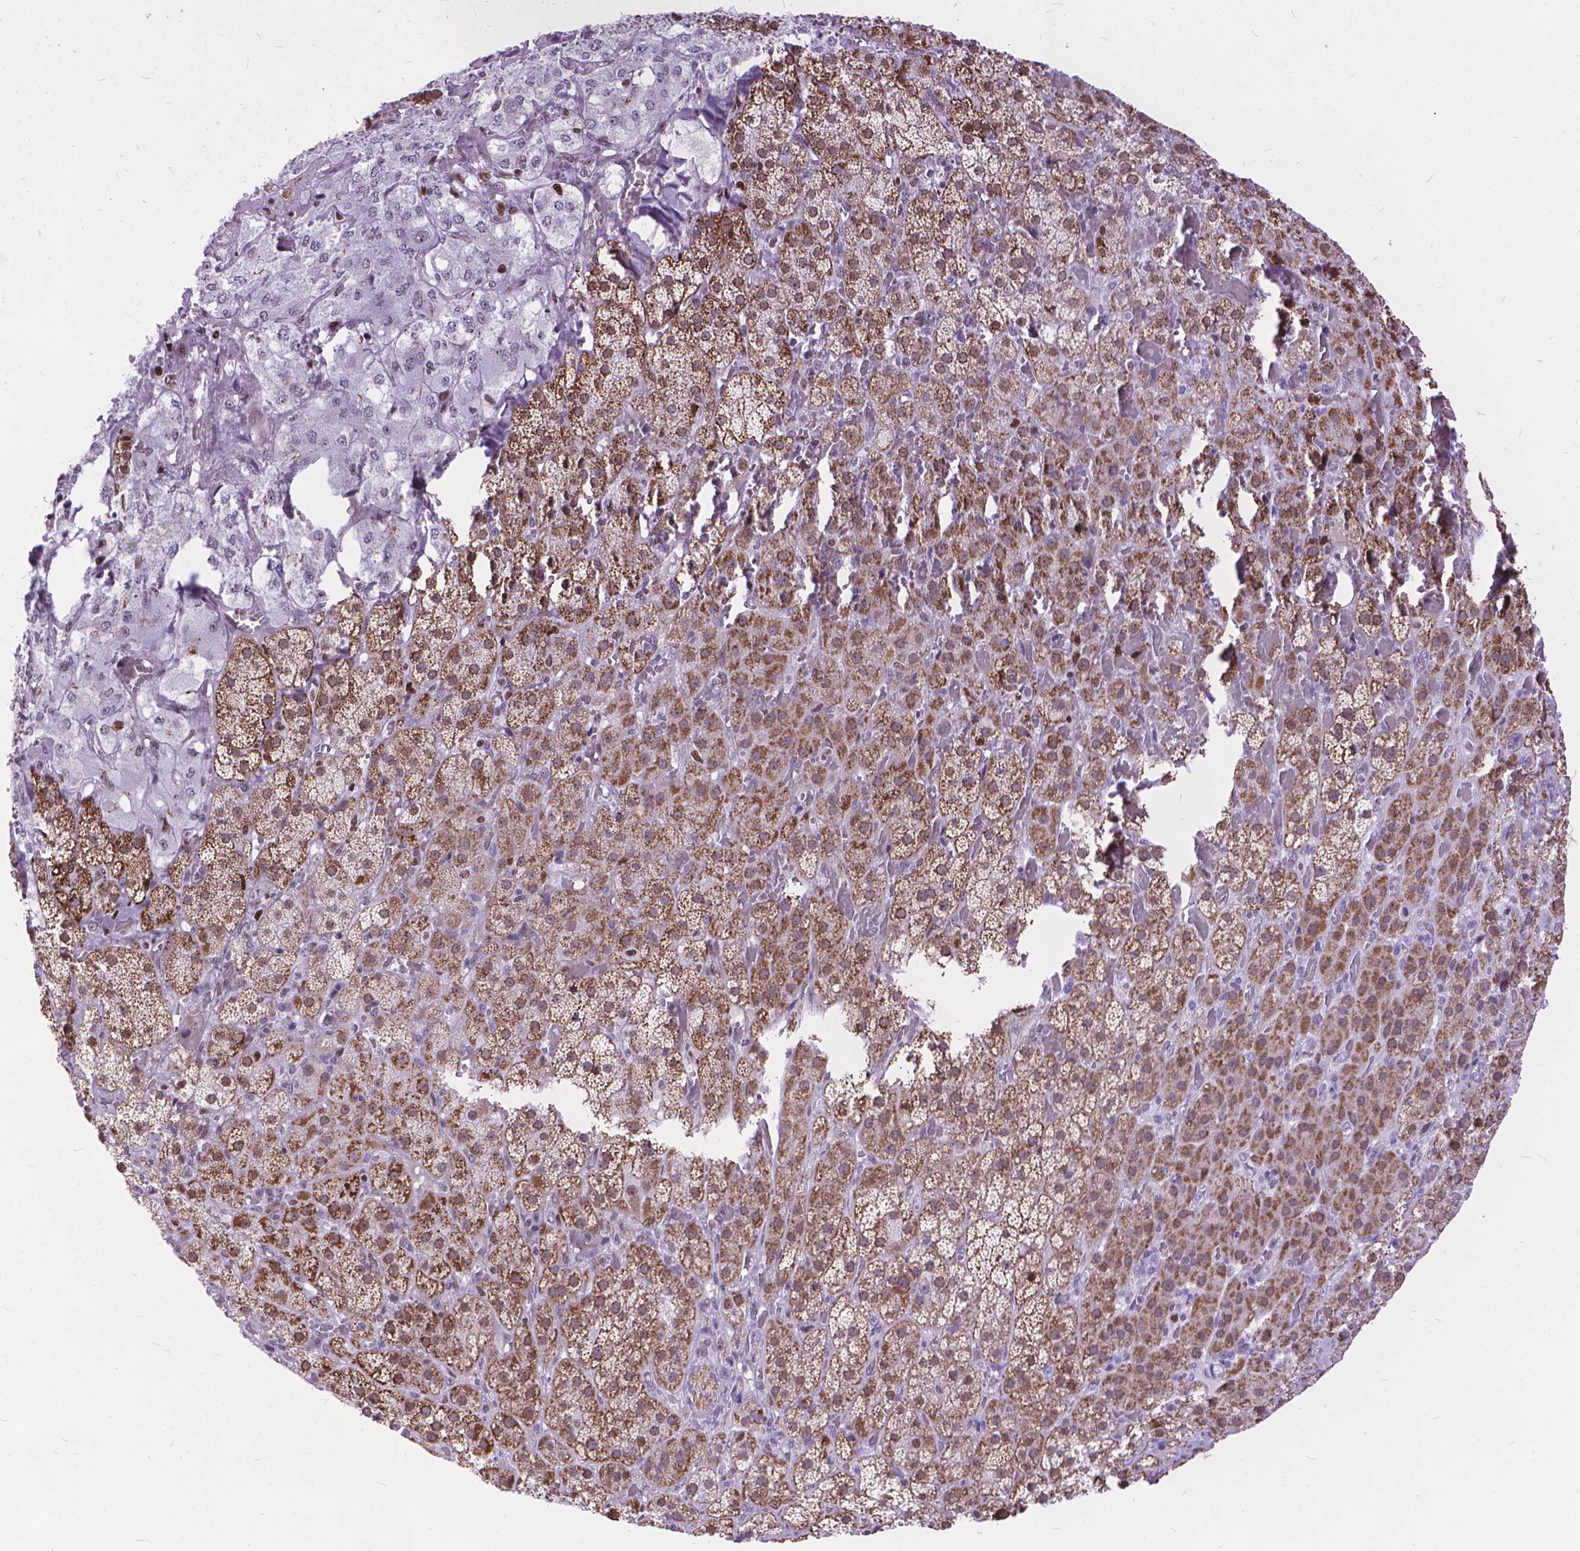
{"staining": {"intensity": "moderate", "quantity": "25%-75%", "location": "cytoplasmic/membranous,nuclear"}, "tissue": "adrenal gland", "cell_type": "Glandular cells", "image_type": "normal", "snomed": [{"axis": "morphology", "description": "Normal tissue, NOS"}, {"axis": "topography", "description": "Adrenal gland"}], "caption": "A brown stain labels moderate cytoplasmic/membranous,nuclear expression of a protein in glandular cells of unremarkable adrenal gland.", "gene": "POLE4", "patient": {"sex": "male", "age": 57}}